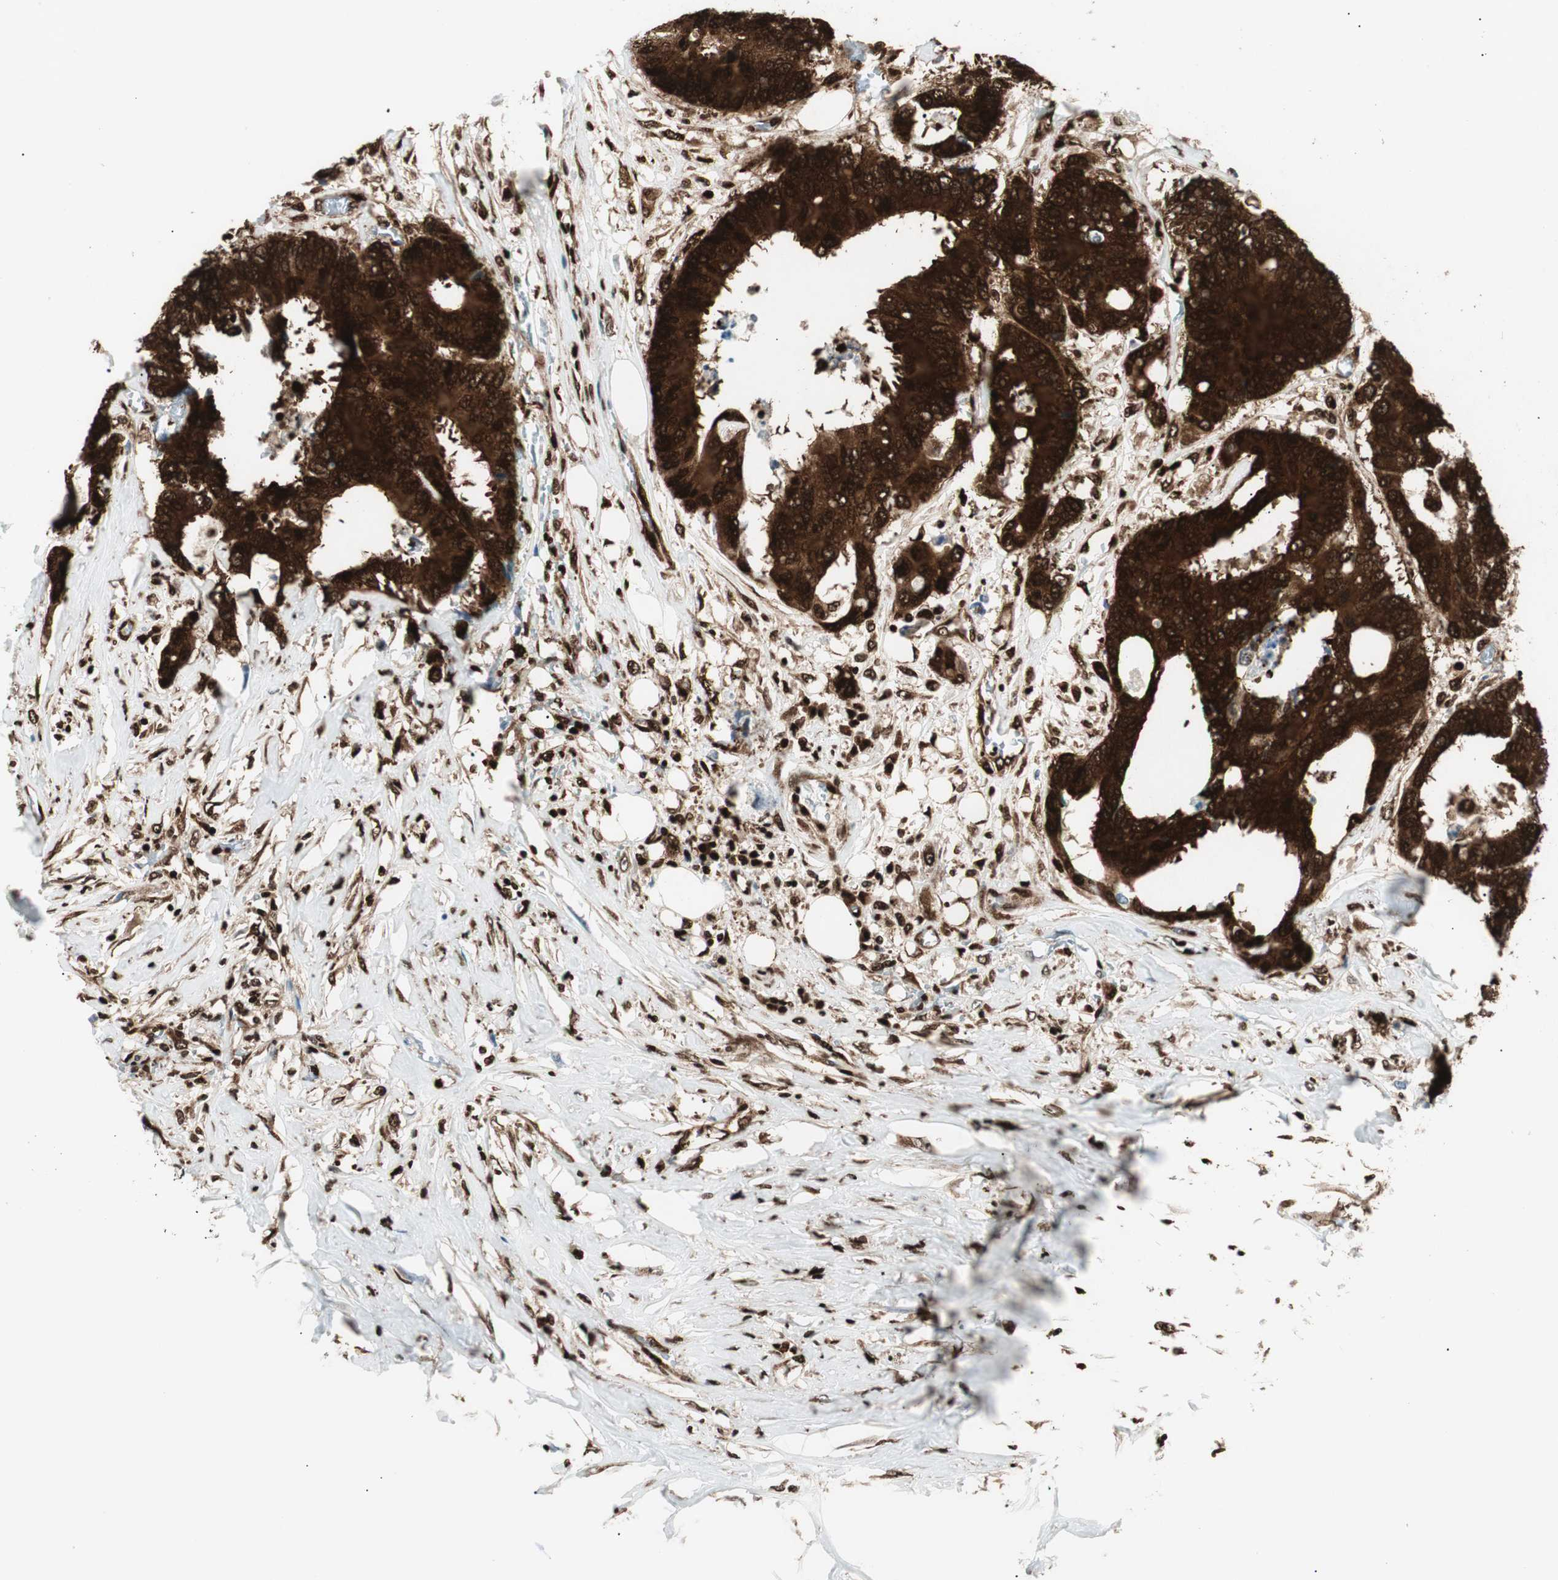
{"staining": {"intensity": "strong", "quantity": ">75%", "location": "nuclear"}, "tissue": "colorectal cancer", "cell_type": "Tumor cells", "image_type": "cancer", "snomed": [{"axis": "morphology", "description": "Adenocarcinoma, NOS"}, {"axis": "topography", "description": "Rectum"}], "caption": "IHC of colorectal cancer (adenocarcinoma) displays high levels of strong nuclear staining in approximately >75% of tumor cells. The staining is performed using DAB brown chromogen to label protein expression. The nuclei are counter-stained blue using hematoxylin.", "gene": "EWSR1", "patient": {"sex": "male", "age": 55}}